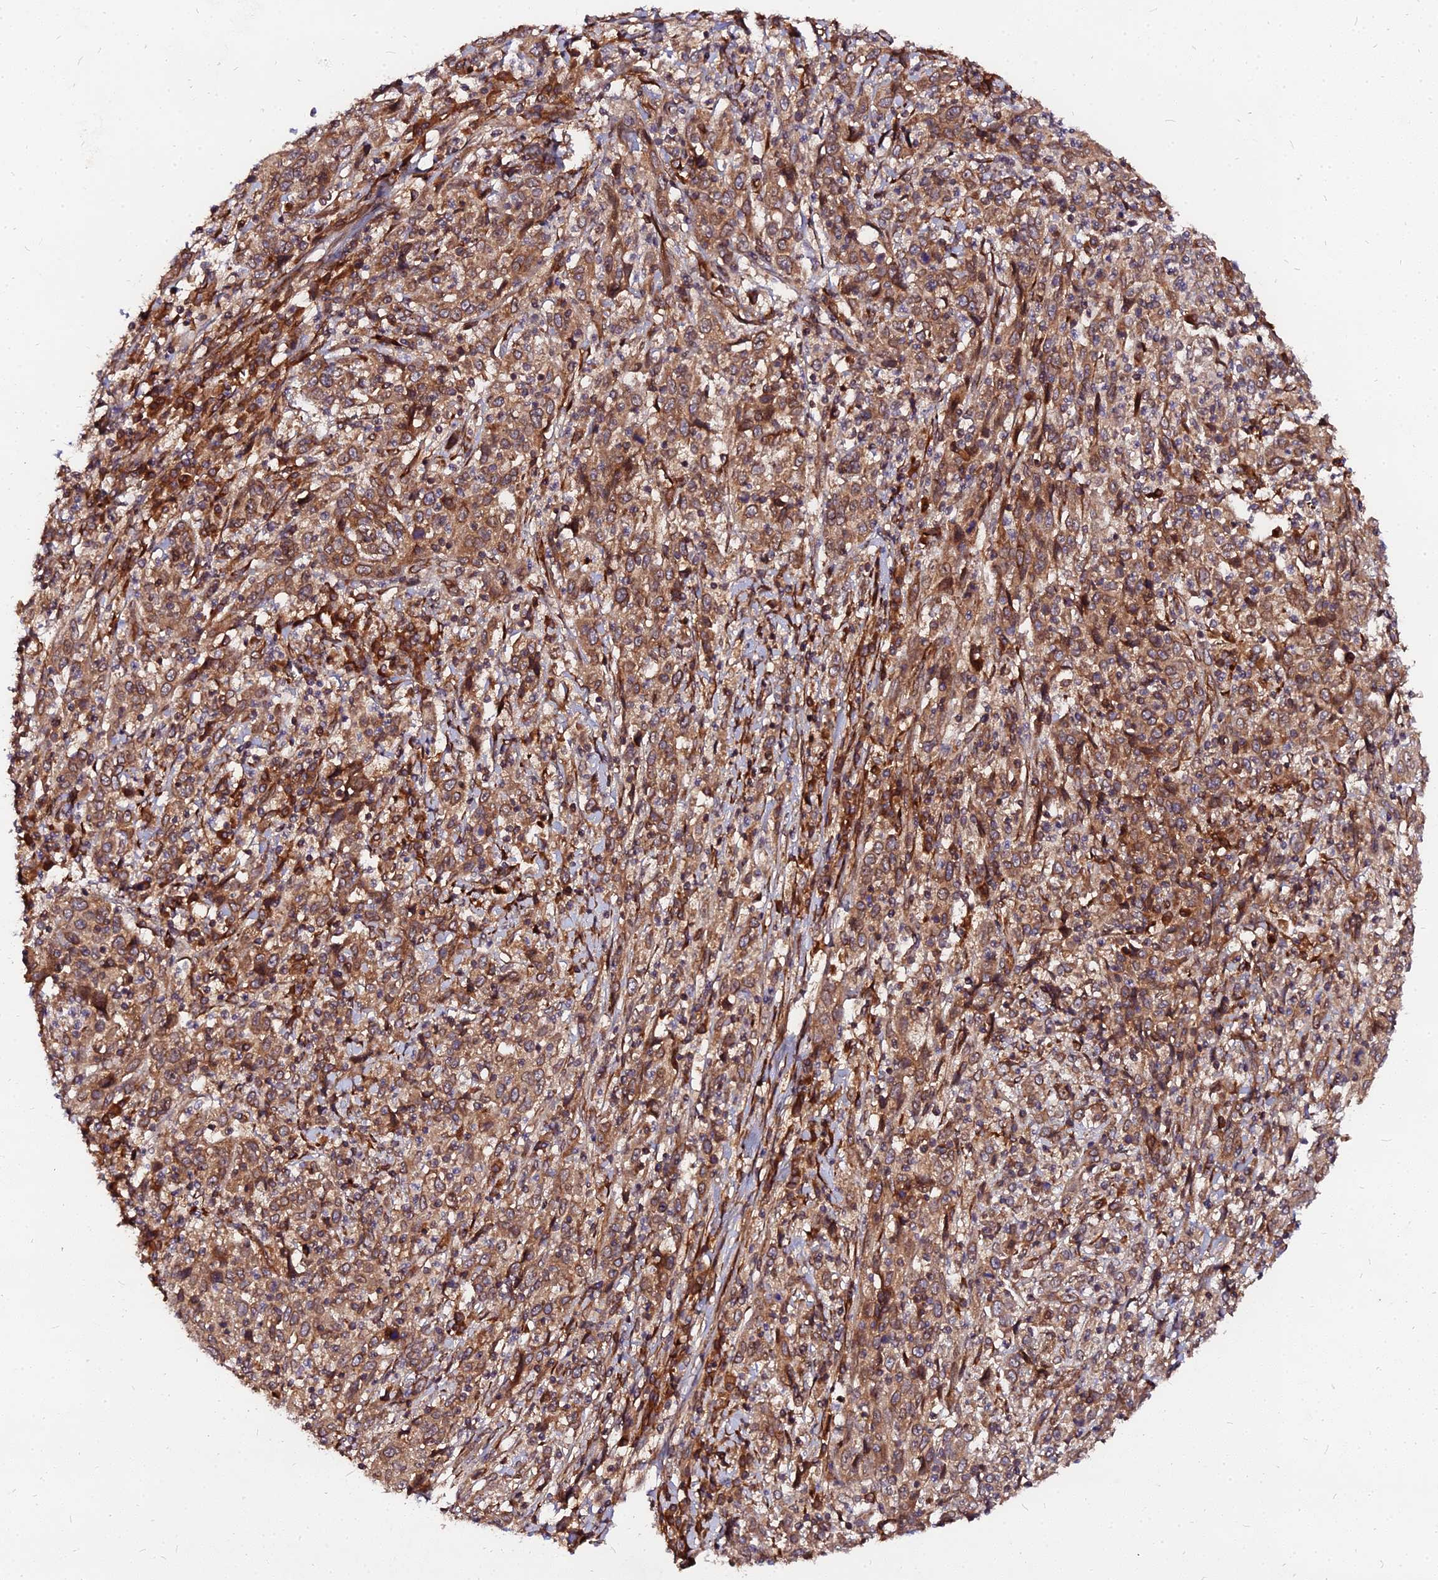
{"staining": {"intensity": "moderate", "quantity": ">75%", "location": "cytoplasmic/membranous"}, "tissue": "cervical cancer", "cell_type": "Tumor cells", "image_type": "cancer", "snomed": [{"axis": "morphology", "description": "Squamous cell carcinoma, NOS"}, {"axis": "topography", "description": "Cervix"}], "caption": "High-power microscopy captured an immunohistochemistry histopathology image of cervical cancer, revealing moderate cytoplasmic/membranous positivity in approximately >75% of tumor cells.", "gene": "PDE4D", "patient": {"sex": "female", "age": 46}}